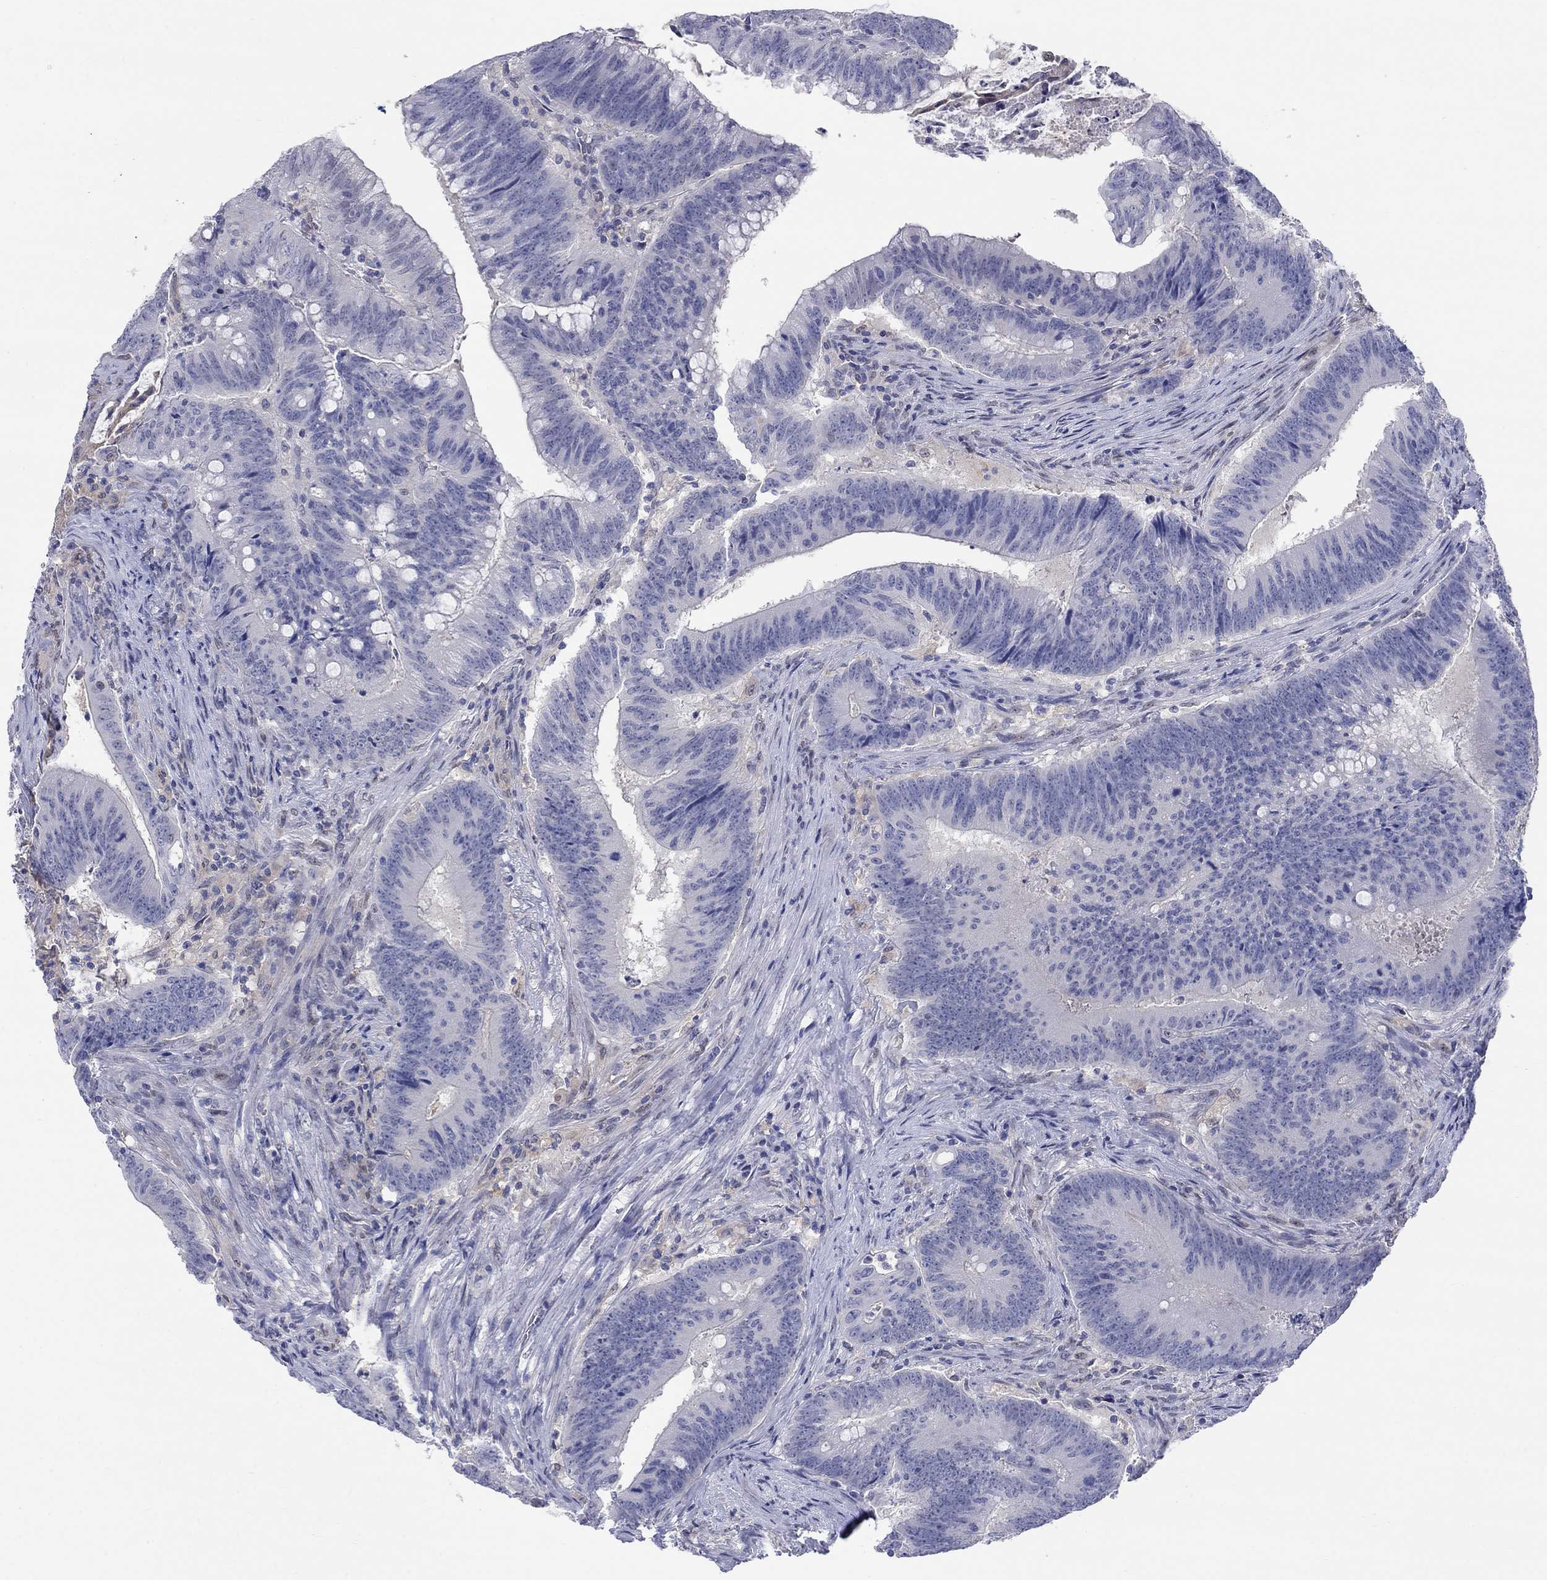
{"staining": {"intensity": "negative", "quantity": "none", "location": "none"}, "tissue": "colorectal cancer", "cell_type": "Tumor cells", "image_type": "cancer", "snomed": [{"axis": "morphology", "description": "Adenocarcinoma, NOS"}, {"axis": "topography", "description": "Colon"}], "caption": "IHC micrograph of neoplastic tissue: colorectal cancer (adenocarcinoma) stained with DAB (3,3'-diaminobenzidine) reveals no significant protein expression in tumor cells. (DAB (3,3'-diaminobenzidine) immunohistochemistry (IHC) visualized using brightfield microscopy, high magnification).", "gene": "EGFLAM", "patient": {"sex": "female", "age": 87}}